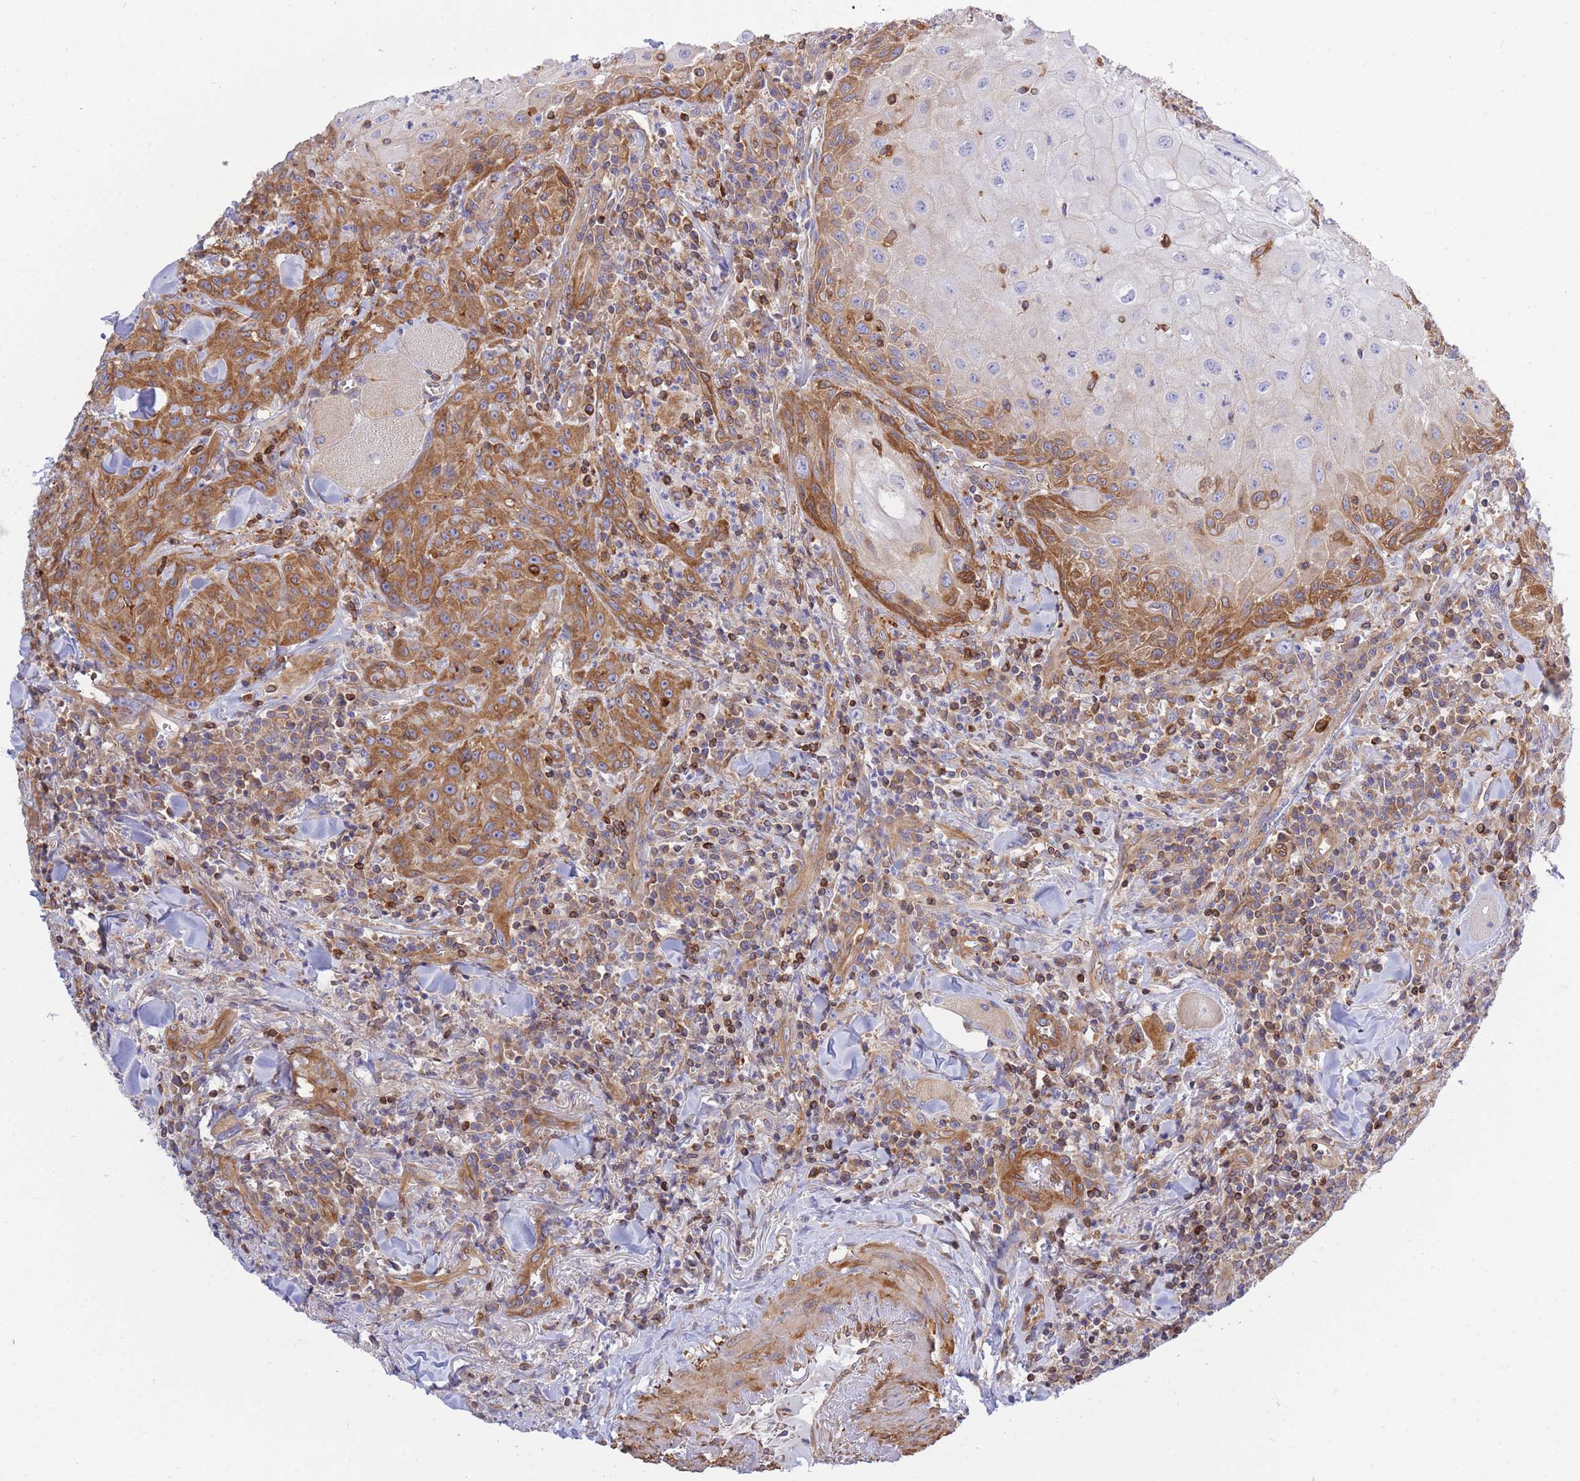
{"staining": {"intensity": "moderate", "quantity": ">75%", "location": "cytoplasmic/membranous"}, "tissue": "head and neck cancer", "cell_type": "Tumor cells", "image_type": "cancer", "snomed": [{"axis": "morphology", "description": "Normal tissue, NOS"}, {"axis": "morphology", "description": "Squamous cell carcinoma, NOS"}, {"axis": "topography", "description": "Oral tissue"}, {"axis": "topography", "description": "Head-Neck"}], "caption": "Moderate cytoplasmic/membranous positivity for a protein is present in about >75% of tumor cells of head and neck squamous cell carcinoma using IHC.", "gene": "REM1", "patient": {"sex": "female", "age": 70}}